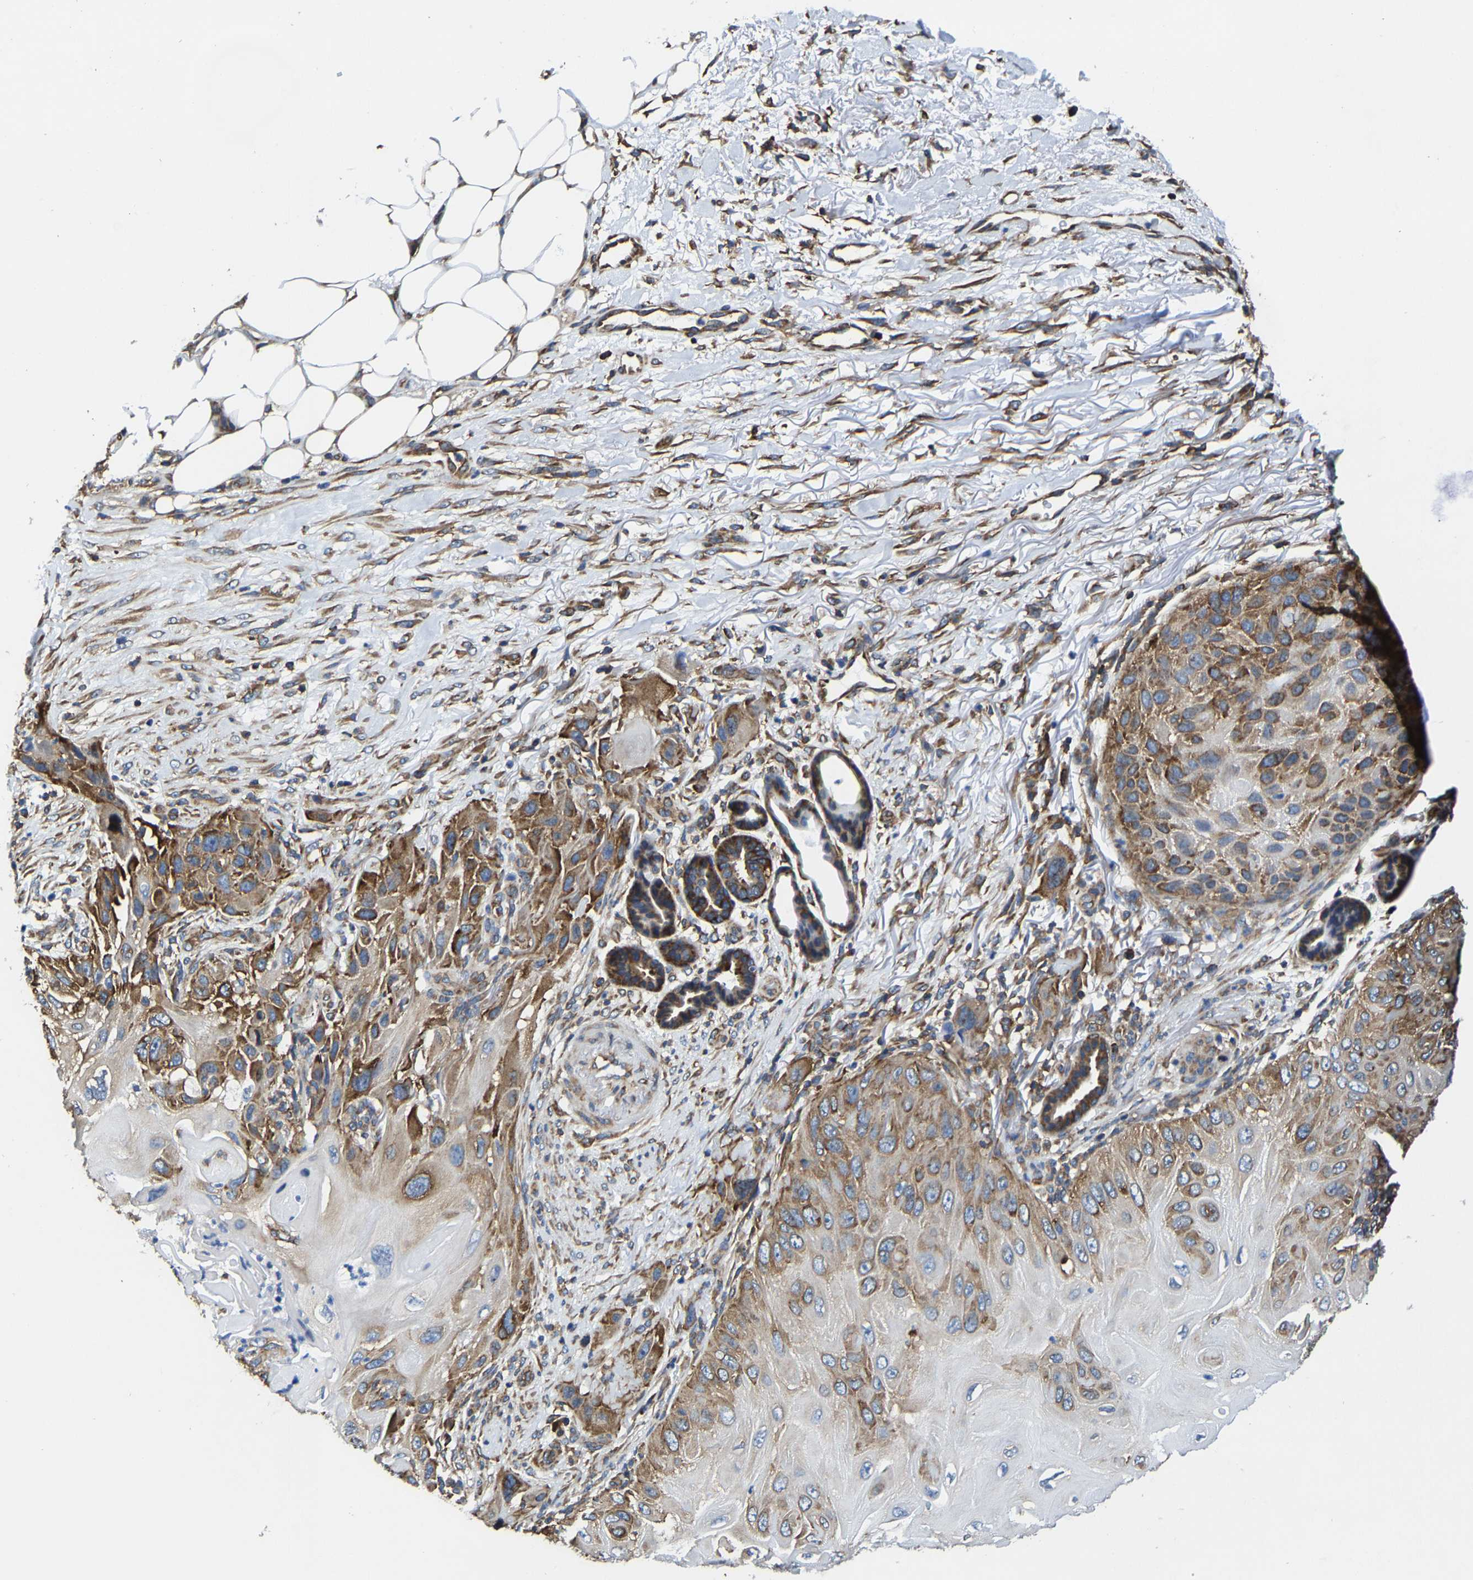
{"staining": {"intensity": "strong", "quantity": ">75%", "location": "cytoplasmic/membranous"}, "tissue": "skin cancer", "cell_type": "Tumor cells", "image_type": "cancer", "snomed": [{"axis": "morphology", "description": "Squamous cell carcinoma, NOS"}, {"axis": "topography", "description": "Skin"}], "caption": "Immunohistochemistry (IHC) of human skin cancer shows high levels of strong cytoplasmic/membranous positivity in approximately >75% of tumor cells. (Brightfield microscopy of DAB IHC at high magnification).", "gene": "G3BP2", "patient": {"sex": "female", "age": 77}}